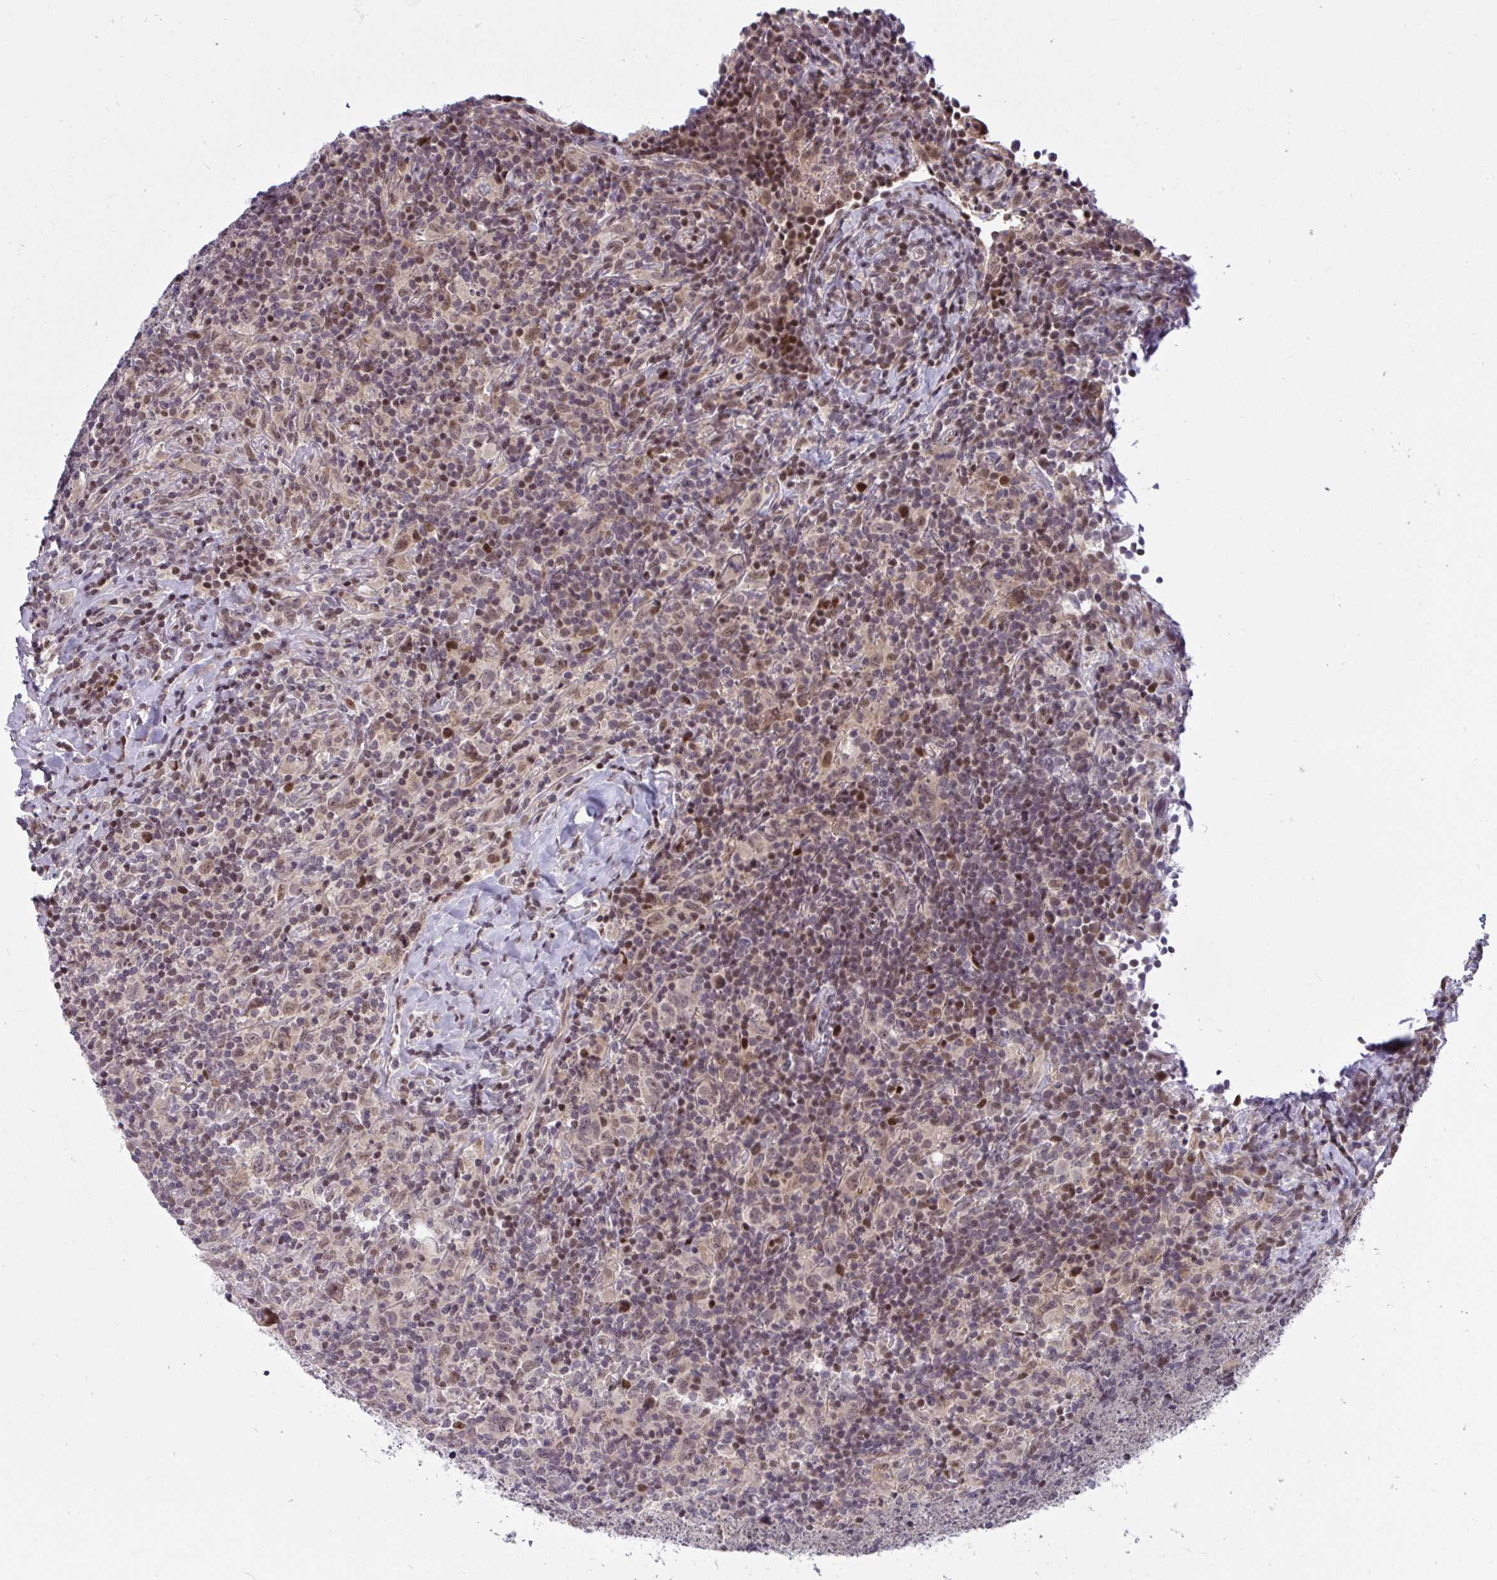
{"staining": {"intensity": "weak", "quantity": ">75%", "location": "nuclear"}, "tissue": "lymphoma", "cell_type": "Tumor cells", "image_type": "cancer", "snomed": [{"axis": "morphology", "description": "Hodgkin's disease, NOS"}, {"axis": "topography", "description": "Lymph node"}], "caption": "A photomicrograph of Hodgkin's disease stained for a protein exhibits weak nuclear brown staining in tumor cells.", "gene": "KLF2", "patient": {"sex": "female", "age": 18}}